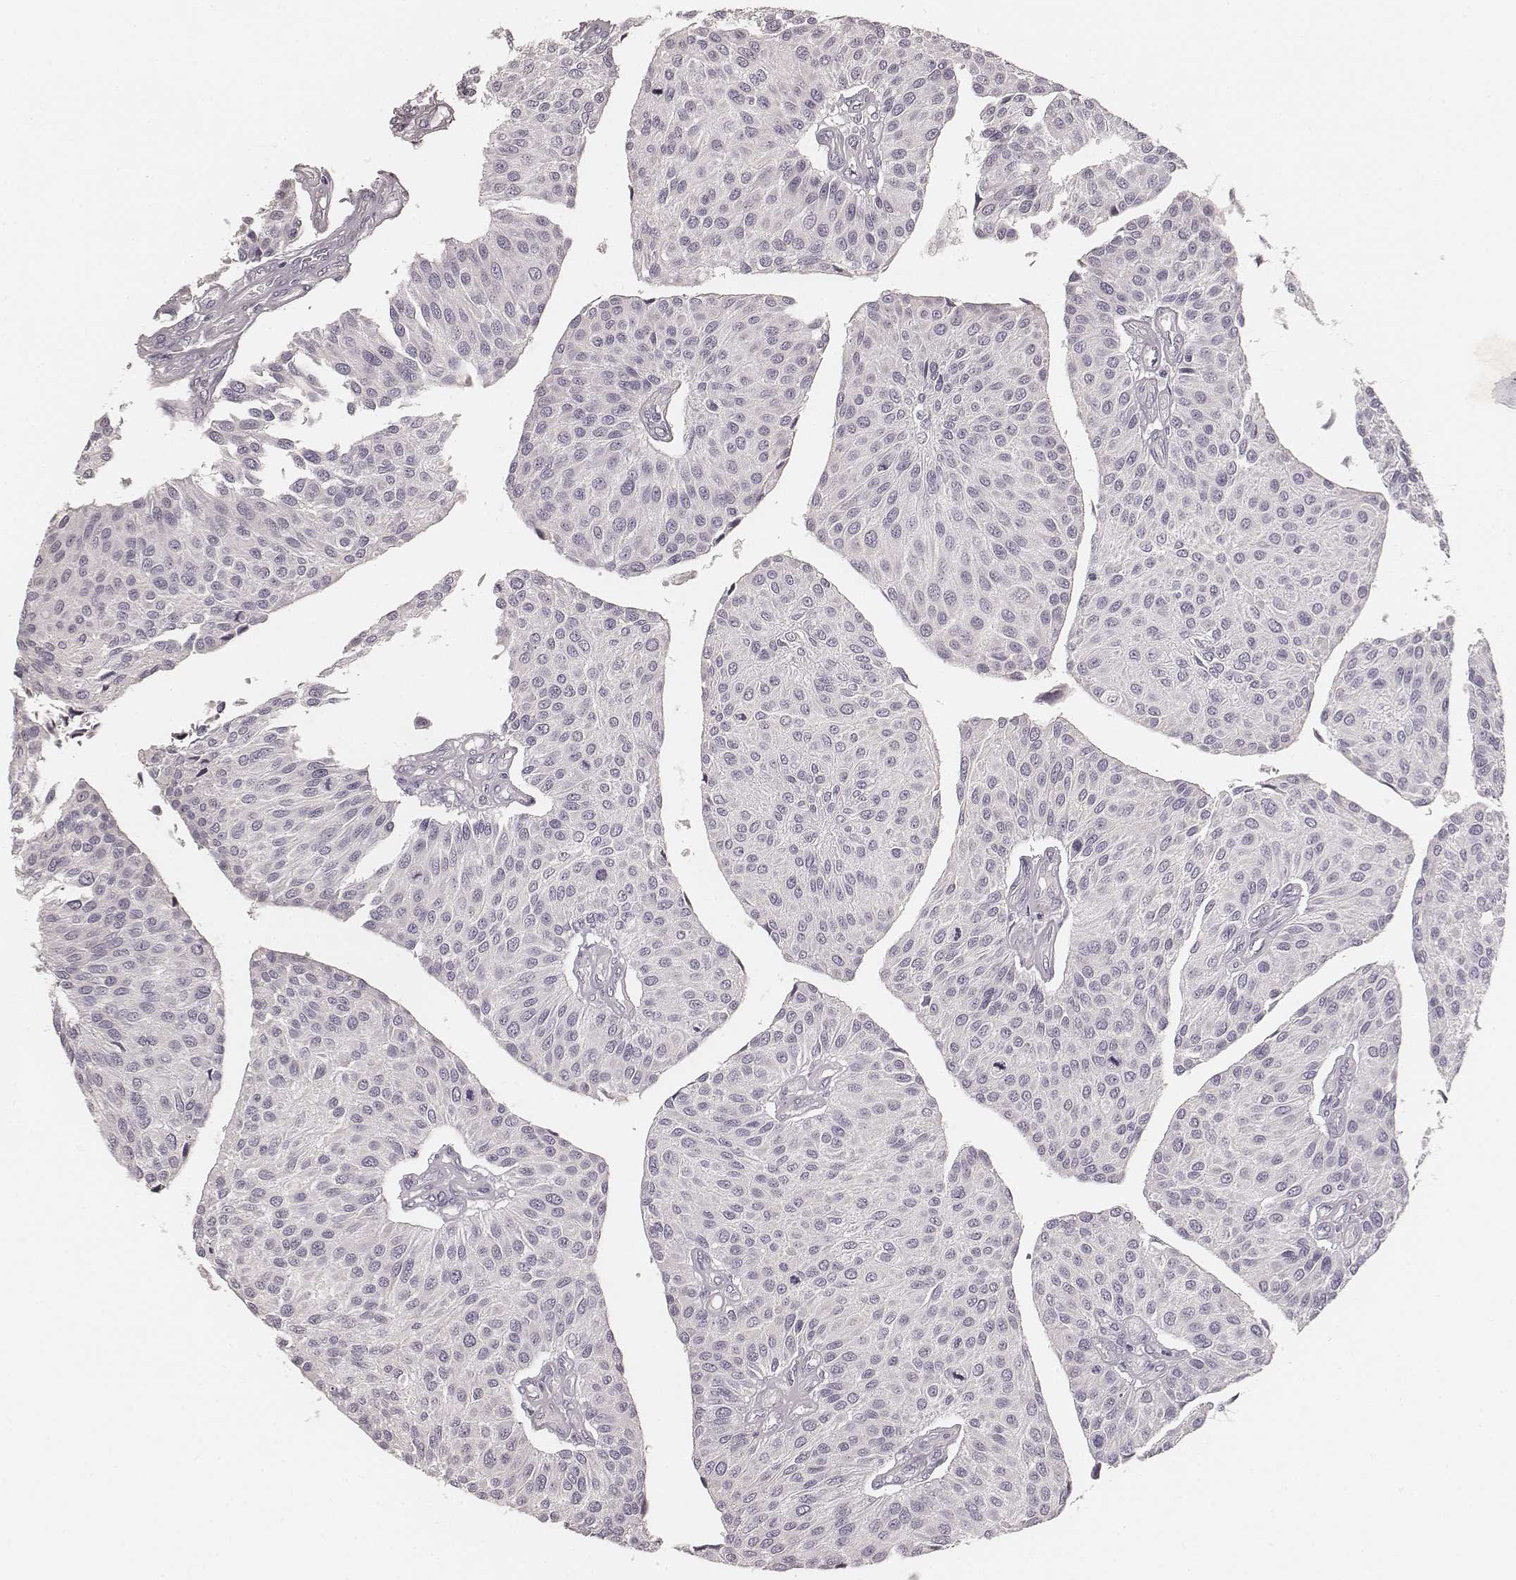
{"staining": {"intensity": "negative", "quantity": "none", "location": "none"}, "tissue": "urothelial cancer", "cell_type": "Tumor cells", "image_type": "cancer", "snomed": [{"axis": "morphology", "description": "Urothelial carcinoma, NOS"}, {"axis": "topography", "description": "Urinary bladder"}], "caption": "The micrograph shows no staining of tumor cells in urothelial cancer.", "gene": "HNF4G", "patient": {"sex": "male", "age": 55}}